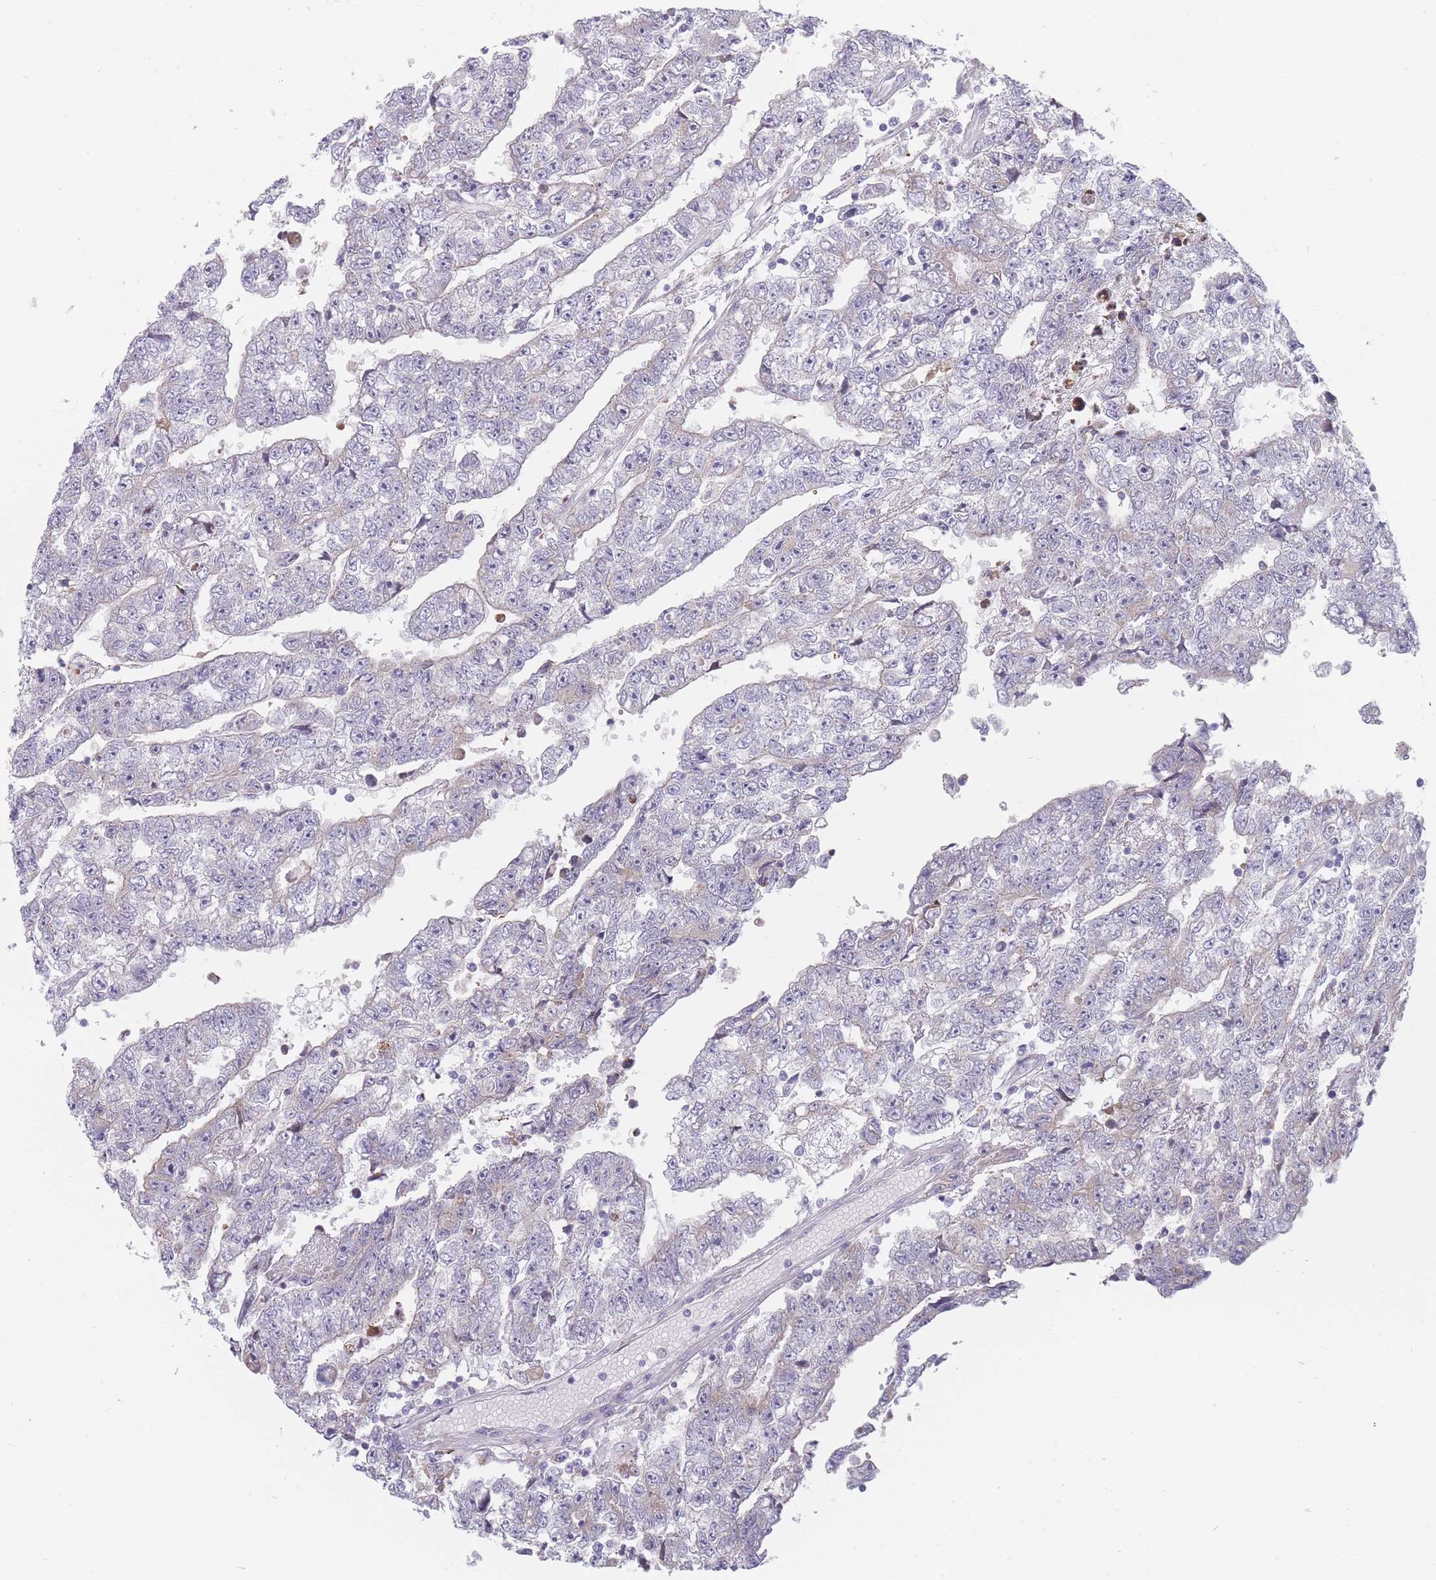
{"staining": {"intensity": "weak", "quantity": "25%-75%", "location": "cytoplasmic/membranous"}, "tissue": "testis cancer", "cell_type": "Tumor cells", "image_type": "cancer", "snomed": [{"axis": "morphology", "description": "Carcinoma, Embryonal, NOS"}, {"axis": "topography", "description": "Testis"}], "caption": "IHC photomicrograph of neoplastic tissue: testis cancer (embryonal carcinoma) stained using immunohistochemistry exhibits low levels of weak protein expression localized specifically in the cytoplasmic/membranous of tumor cells, appearing as a cytoplasmic/membranous brown color.", "gene": "SPATS1", "patient": {"sex": "male", "age": 25}}